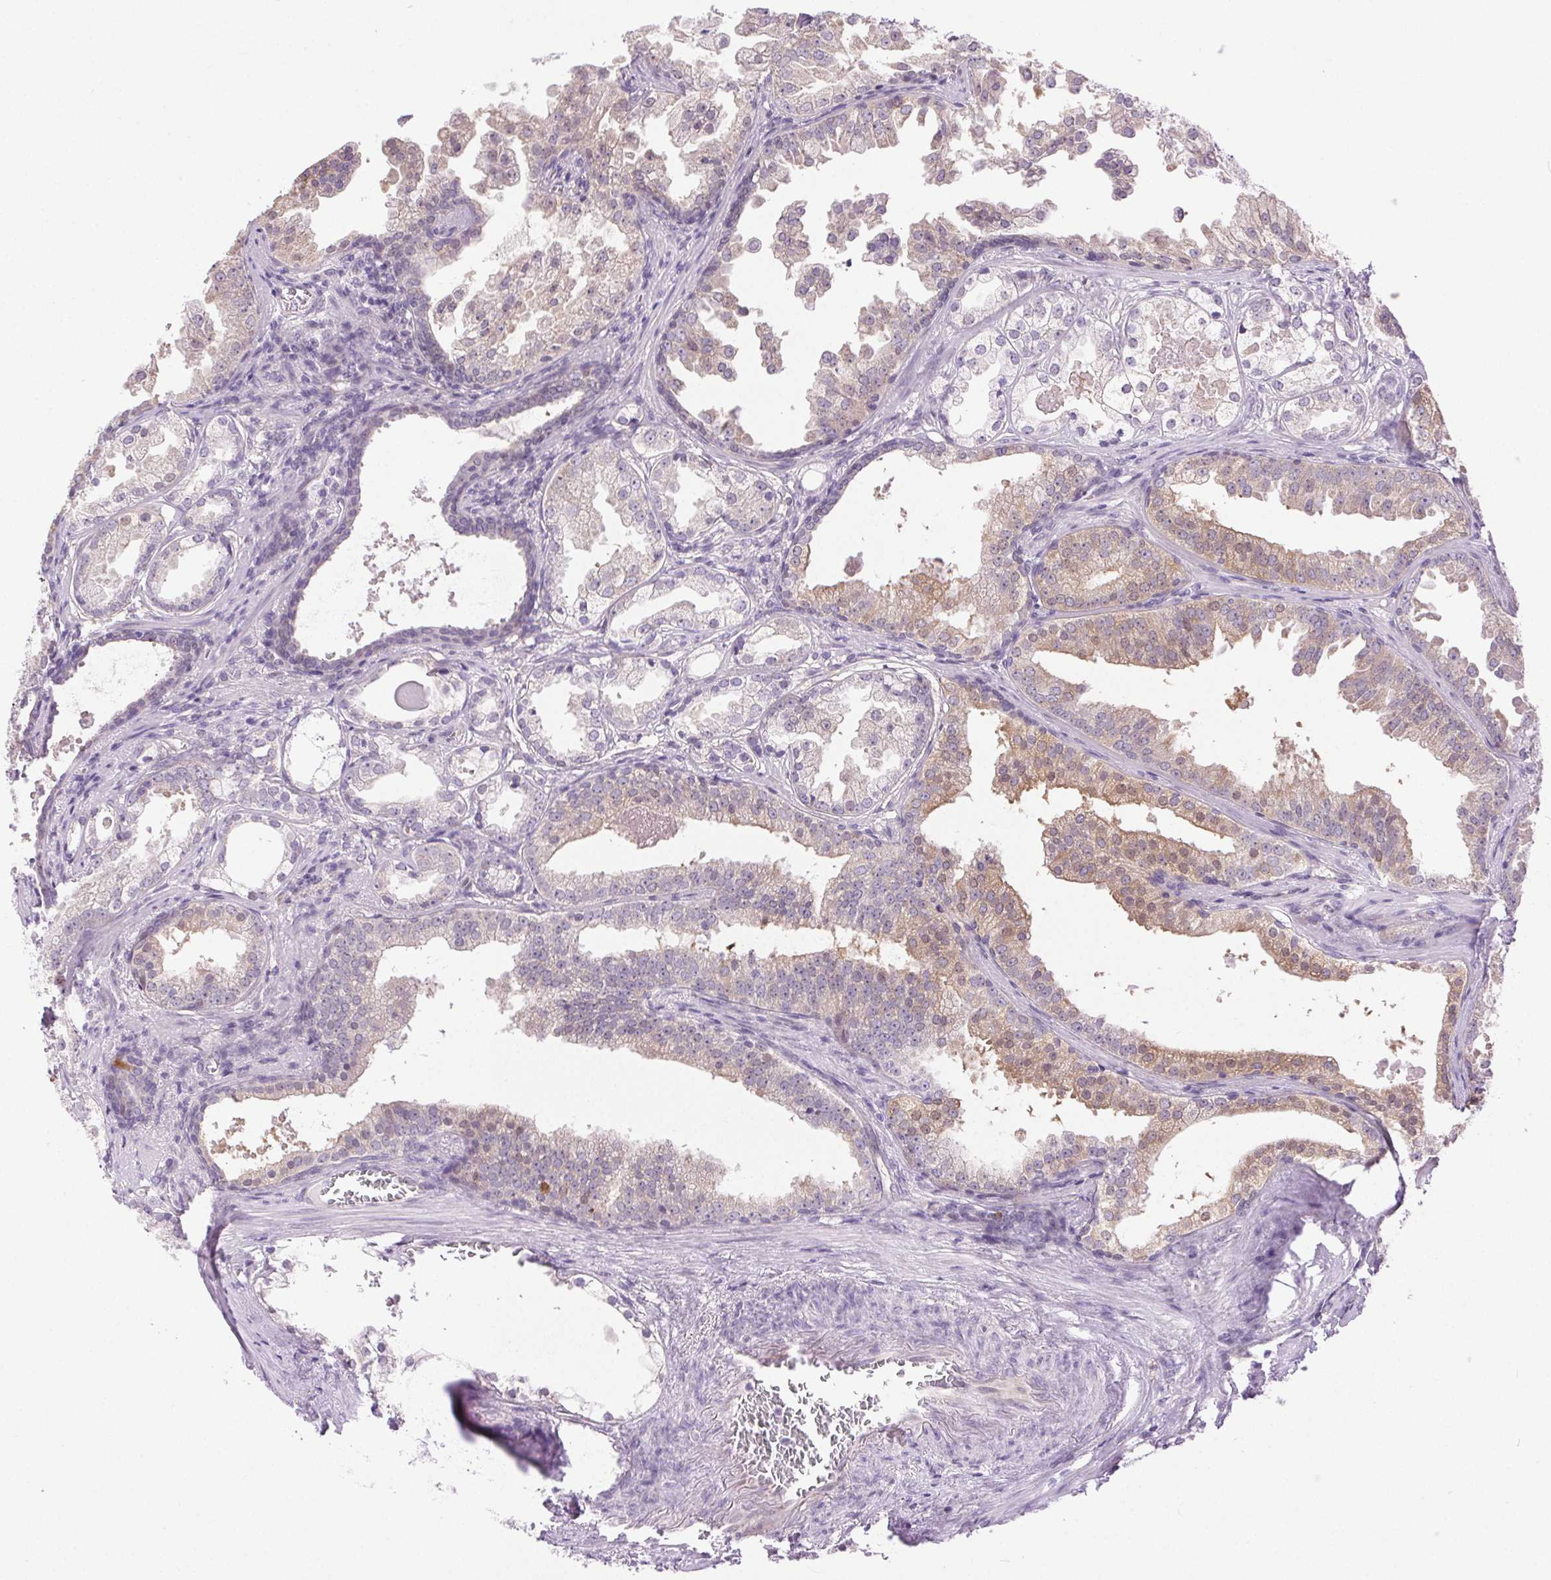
{"staining": {"intensity": "negative", "quantity": "none", "location": "none"}, "tissue": "prostate cancer", "cell_type": "Tumor cells", "image_type": "cancer", "snomed": [{"axis": "morphology", "description": "Adenocarcinoma, Low grade"}, {"axis": "topography", "description": "Prostate"}], "caption": "Prostate cancer stained for a protein using IHC shows no positivity tumor cells.", "gene": "SYT11", "patient": {"sex": "male", "age": 65}}